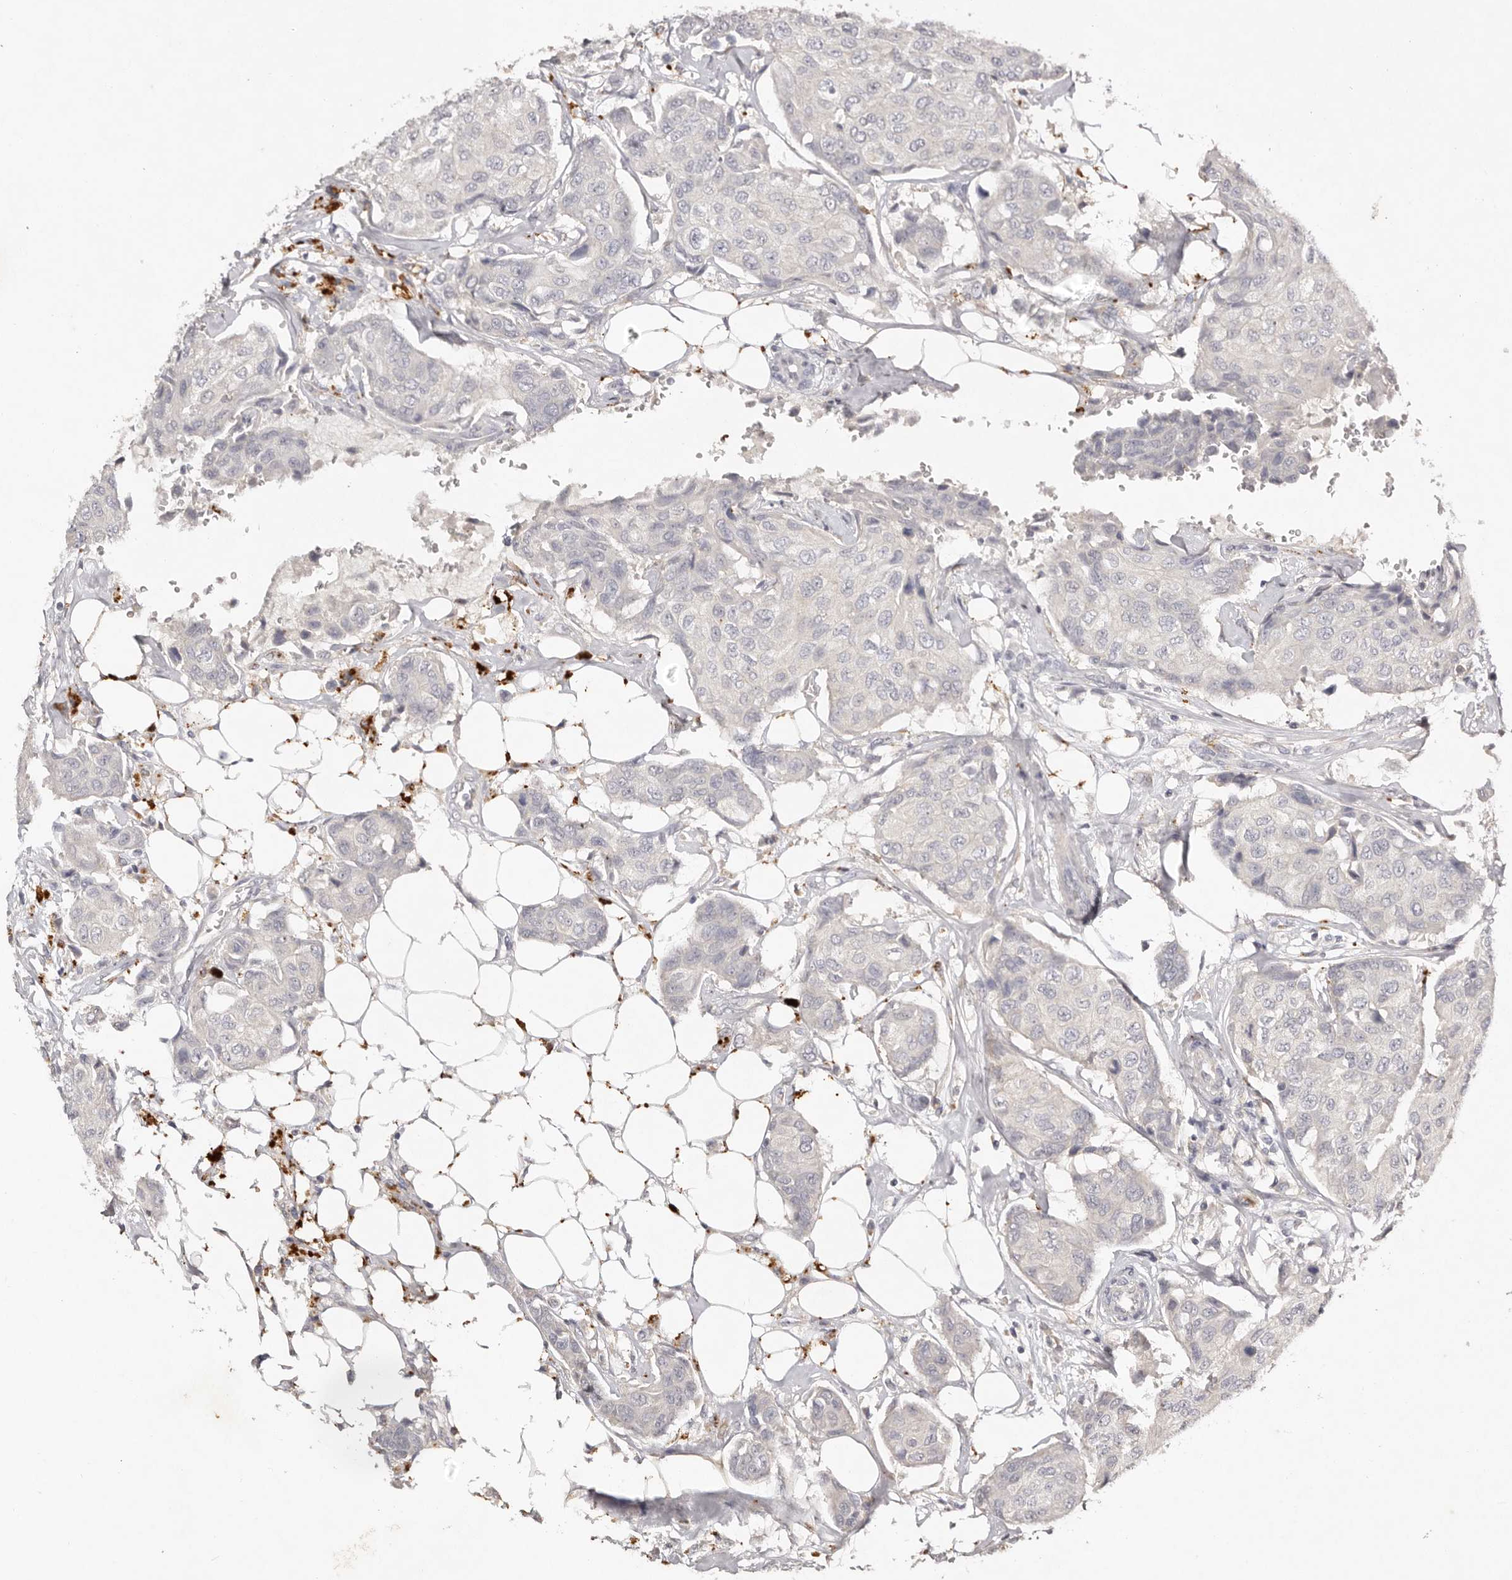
{"staining": {"intensity": "negative", "quantity": "none", "location": "none"}, "tissue": "breast cancer", "cell_type": "Tumor cells", "image_type": "cancer", "snomed": [{"axis": "morphology", "description": "Duct carcinoma"}, {"axis": "topography", "description": "Breast"}], "caption": "Breast cancer was stained to show a protein in brown. There is no significant staining in tumor cells.", "gene": "SCUBE2", "patient": {"sex": "female", "age": 80}}